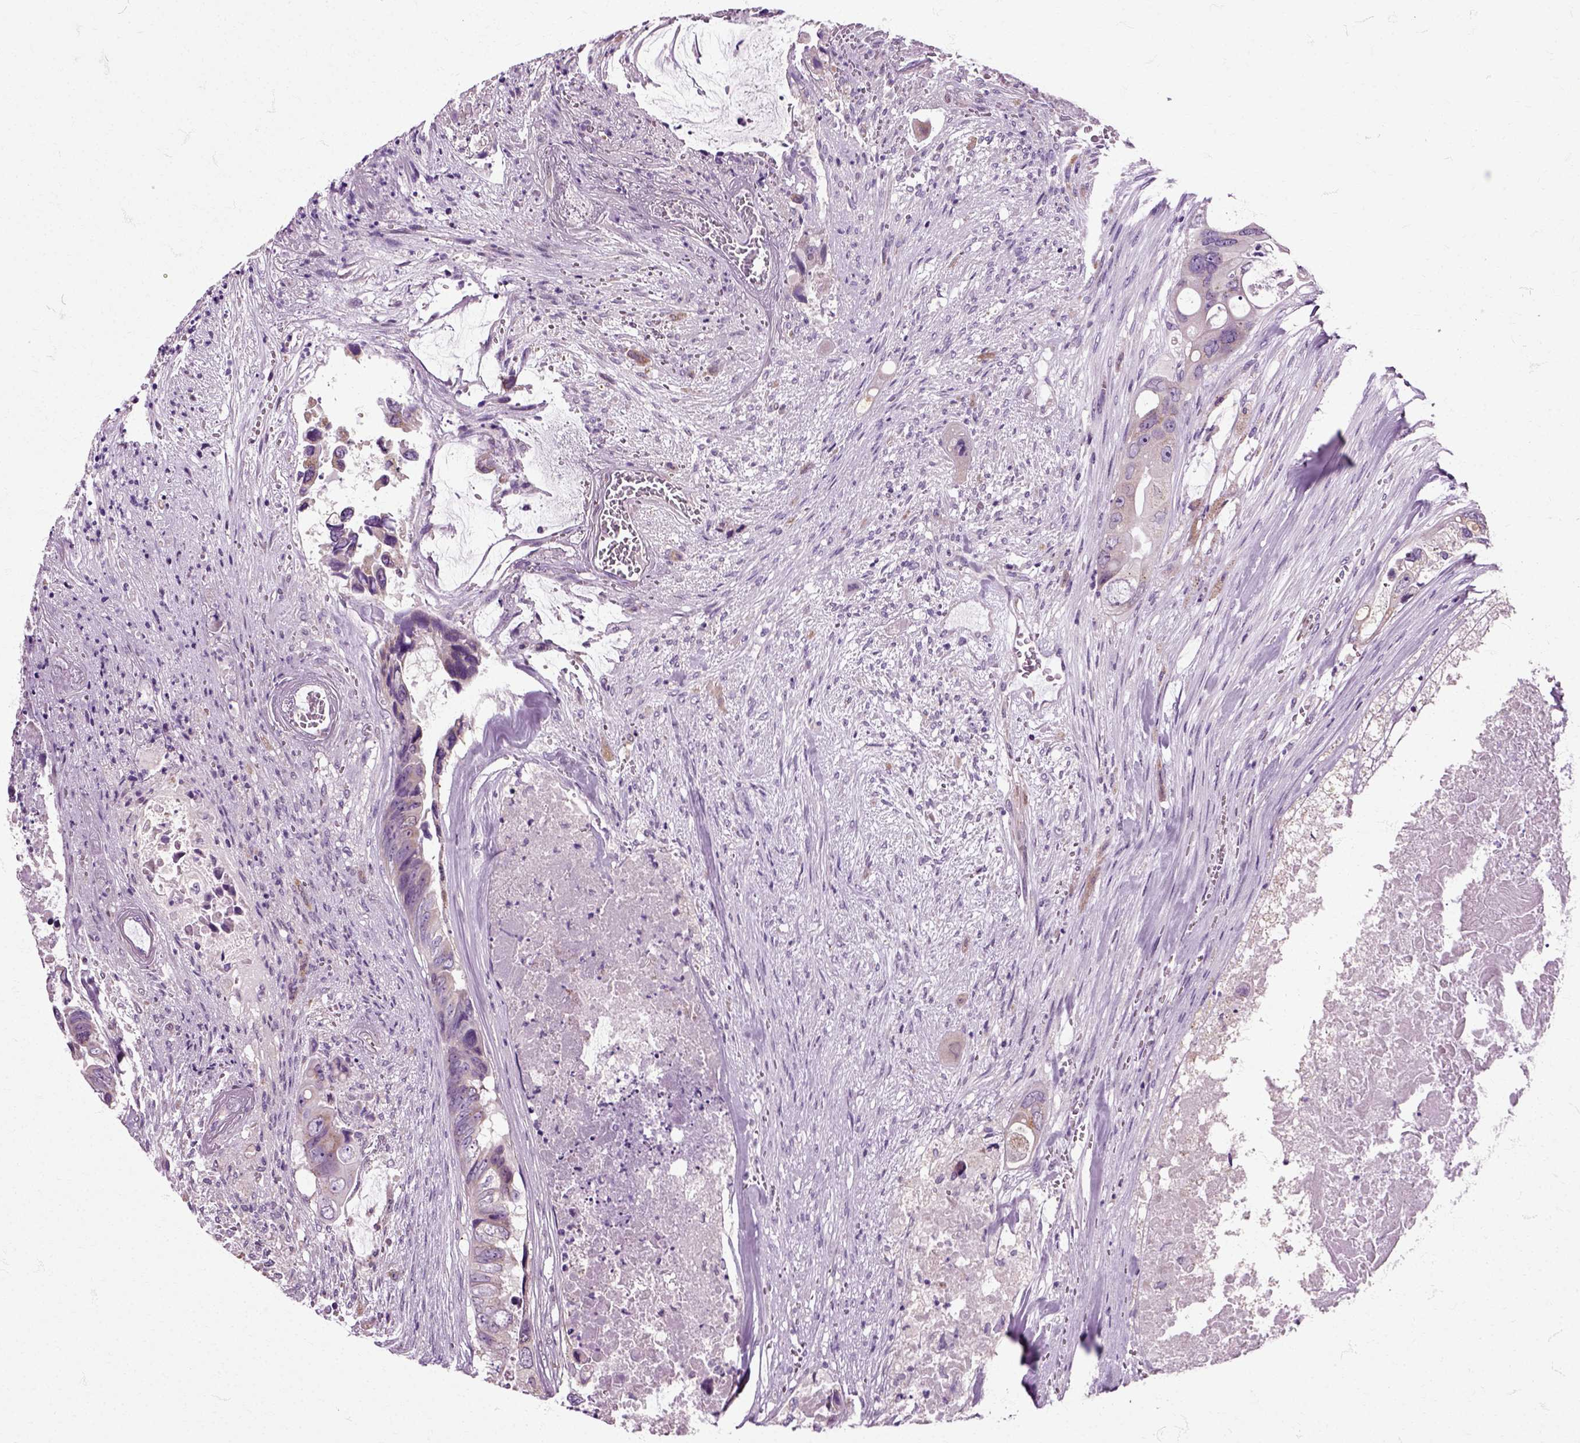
{"staining": {"intensity": "weak", "quantity": "<25%", "location": "cytoplasmic/membranous"}, "tissue": "colorectal cancer", "cell_type": "Tumor cells", "image_type": "cancer", "snomed": [{"axis": "morphology", "description": "Adenocarcinoma, NOS"}, {"axis": "topography", "description": "Rectum"}], "caption": "This is a image of IHC staining of colorectal cancer (adenocarcinoma), which shows no positivity in tumor cells.", "gene": "HSPA2", "patient": {"sex": "male", "age": 63}}